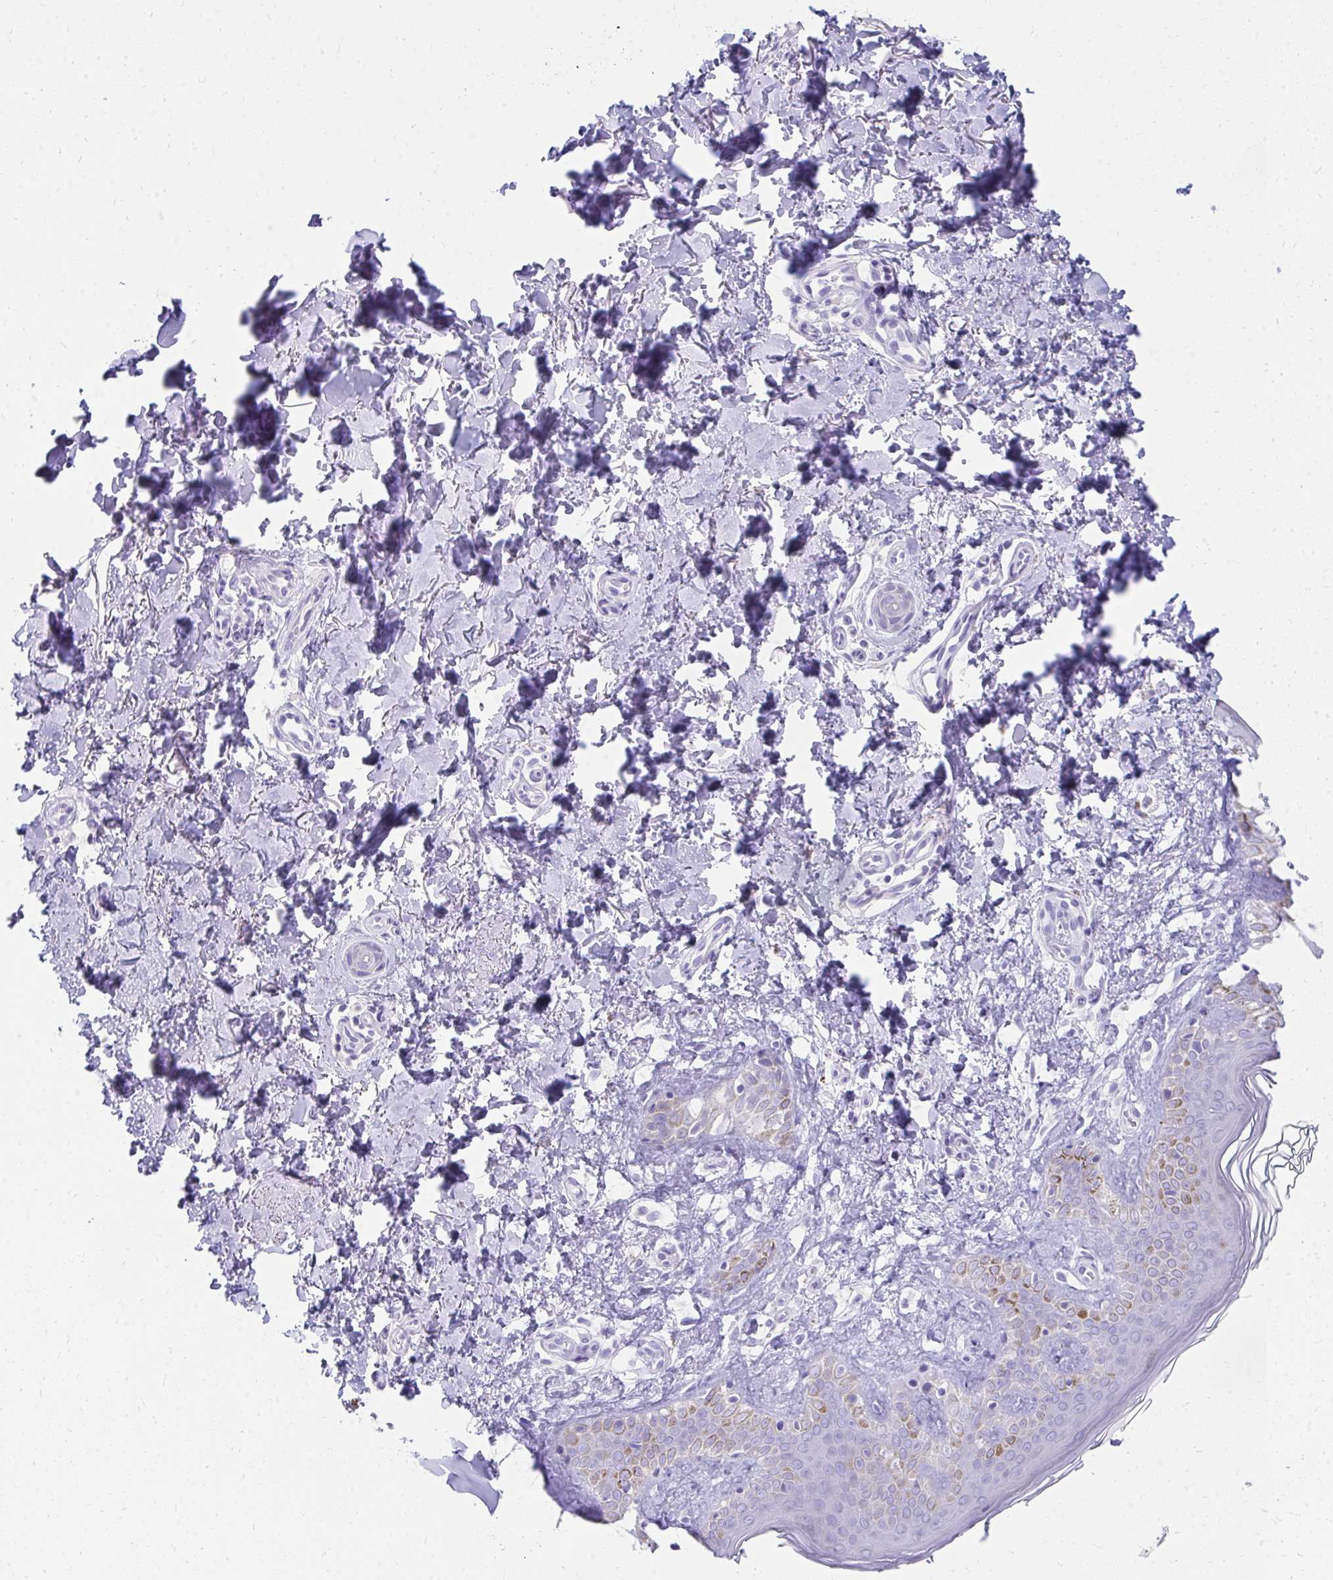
{"staining": {"intensity": "negative", "quantity": "none", "location": "none"}, "tissue": "skin", "cell_type": "Fibroblasts", "image_type": "normal", "snomed": [{"axis": "morphology", "description": "Normal tissue, NOS"}, {"axis": "topography", "description": "Skin"}, {"axis": "topography", "description": "Peripheral nerve tissue"}], "caption": "DAB immunohistochemical staining of unremarkable skin shows no significant expression in fibroblasts. (DAB (3,3'-diaminobenzidine) IHC, high magnification).", "gene": "SEC14L3", "patient": {"sex": "female", "age": 45}}